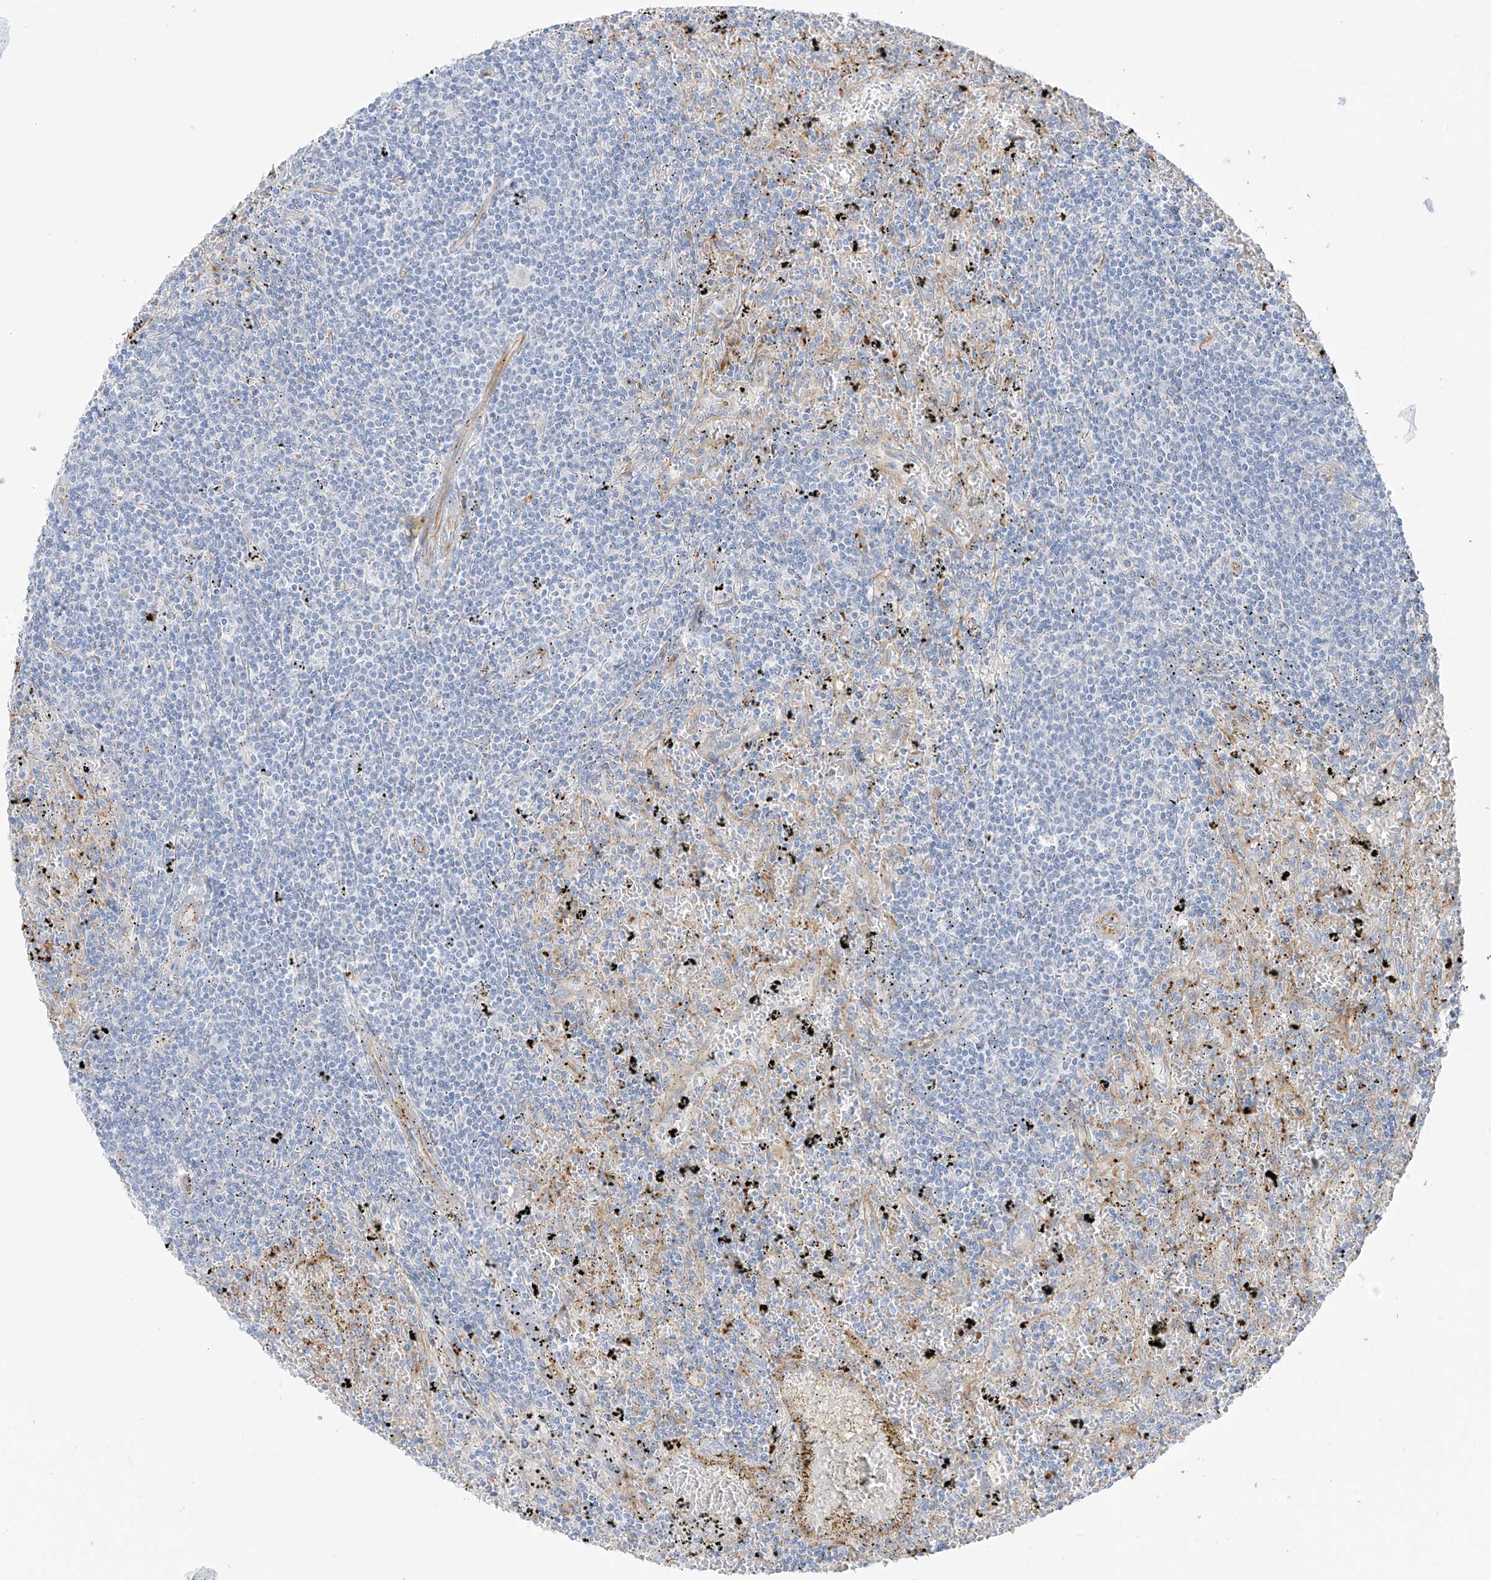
{"staining": {"intensity": "negative", "quantity": "none", "location": "none"}, "tissue": "lymphoma", "cell_type": "Tumor cells", "image_type": "cancer", "snomed": [{"axis": "morphology", "description": "Malignant lymphoma, non-Hodgkin's type, Low grade"}, {"axis": "topography", "description": "Spleen"}], "caption": "Human lymphoma stained for a protein using immunohistochemistry reveals no expression in tumor cells.", "gene": "TAL2", "patient": {"sex": "male", "age": 76}}